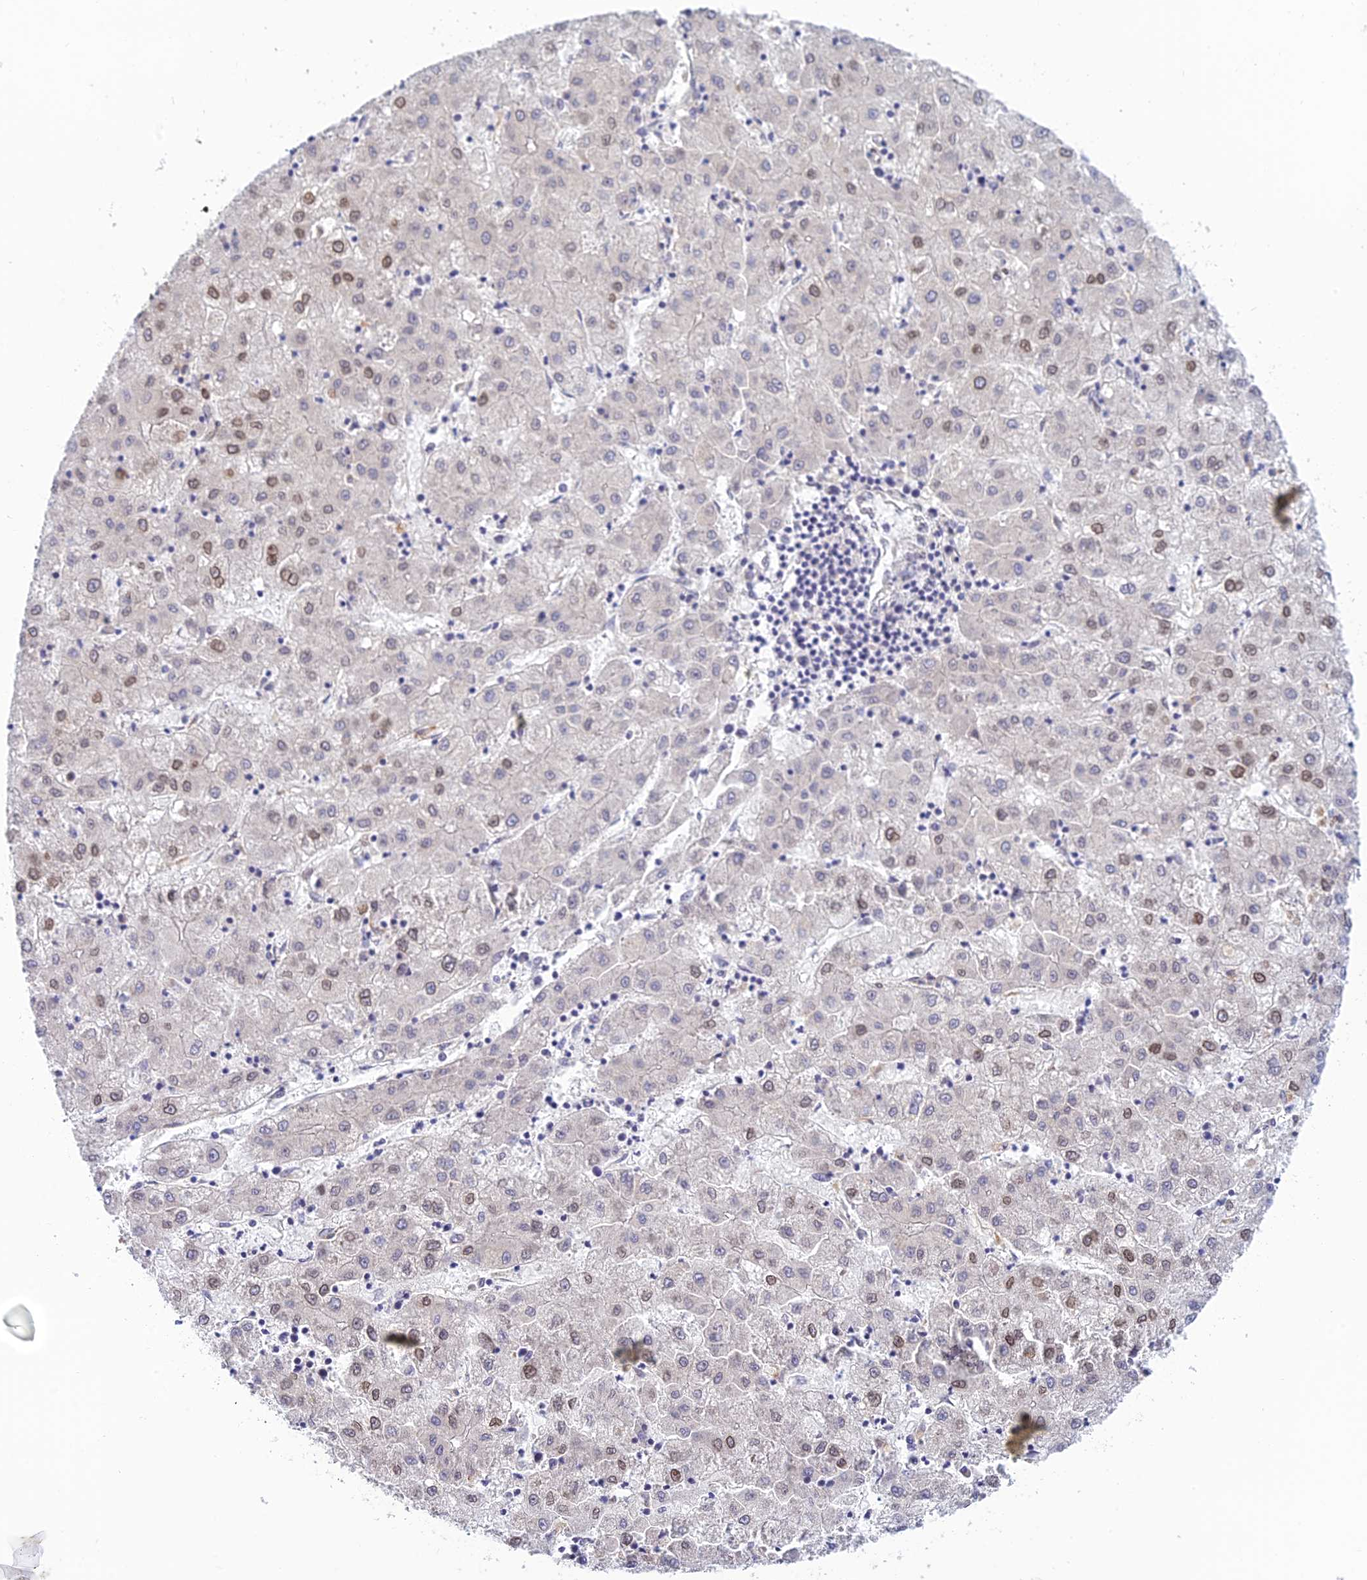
{"staining": {"intensity": "moderate", "quantity": "<25%", "location": "nuclear"}, "tissue": "liver cancer", "cell_type": "Tumor cells", "image_type": "cancer", "snomed": [{"axis": "morphology", "description": "Carcinoma, Hepatocellular, NOS"}, {"axis": "topography", "description": "Liver"}], "caption": "Tumor cells reveal low levels of moderate nuclear positivity in approximately <25% of cells in human liver hepatocellular carcinoma.", "gene": "SKIC8", "patient": {"sex": "male", "age": 72}}